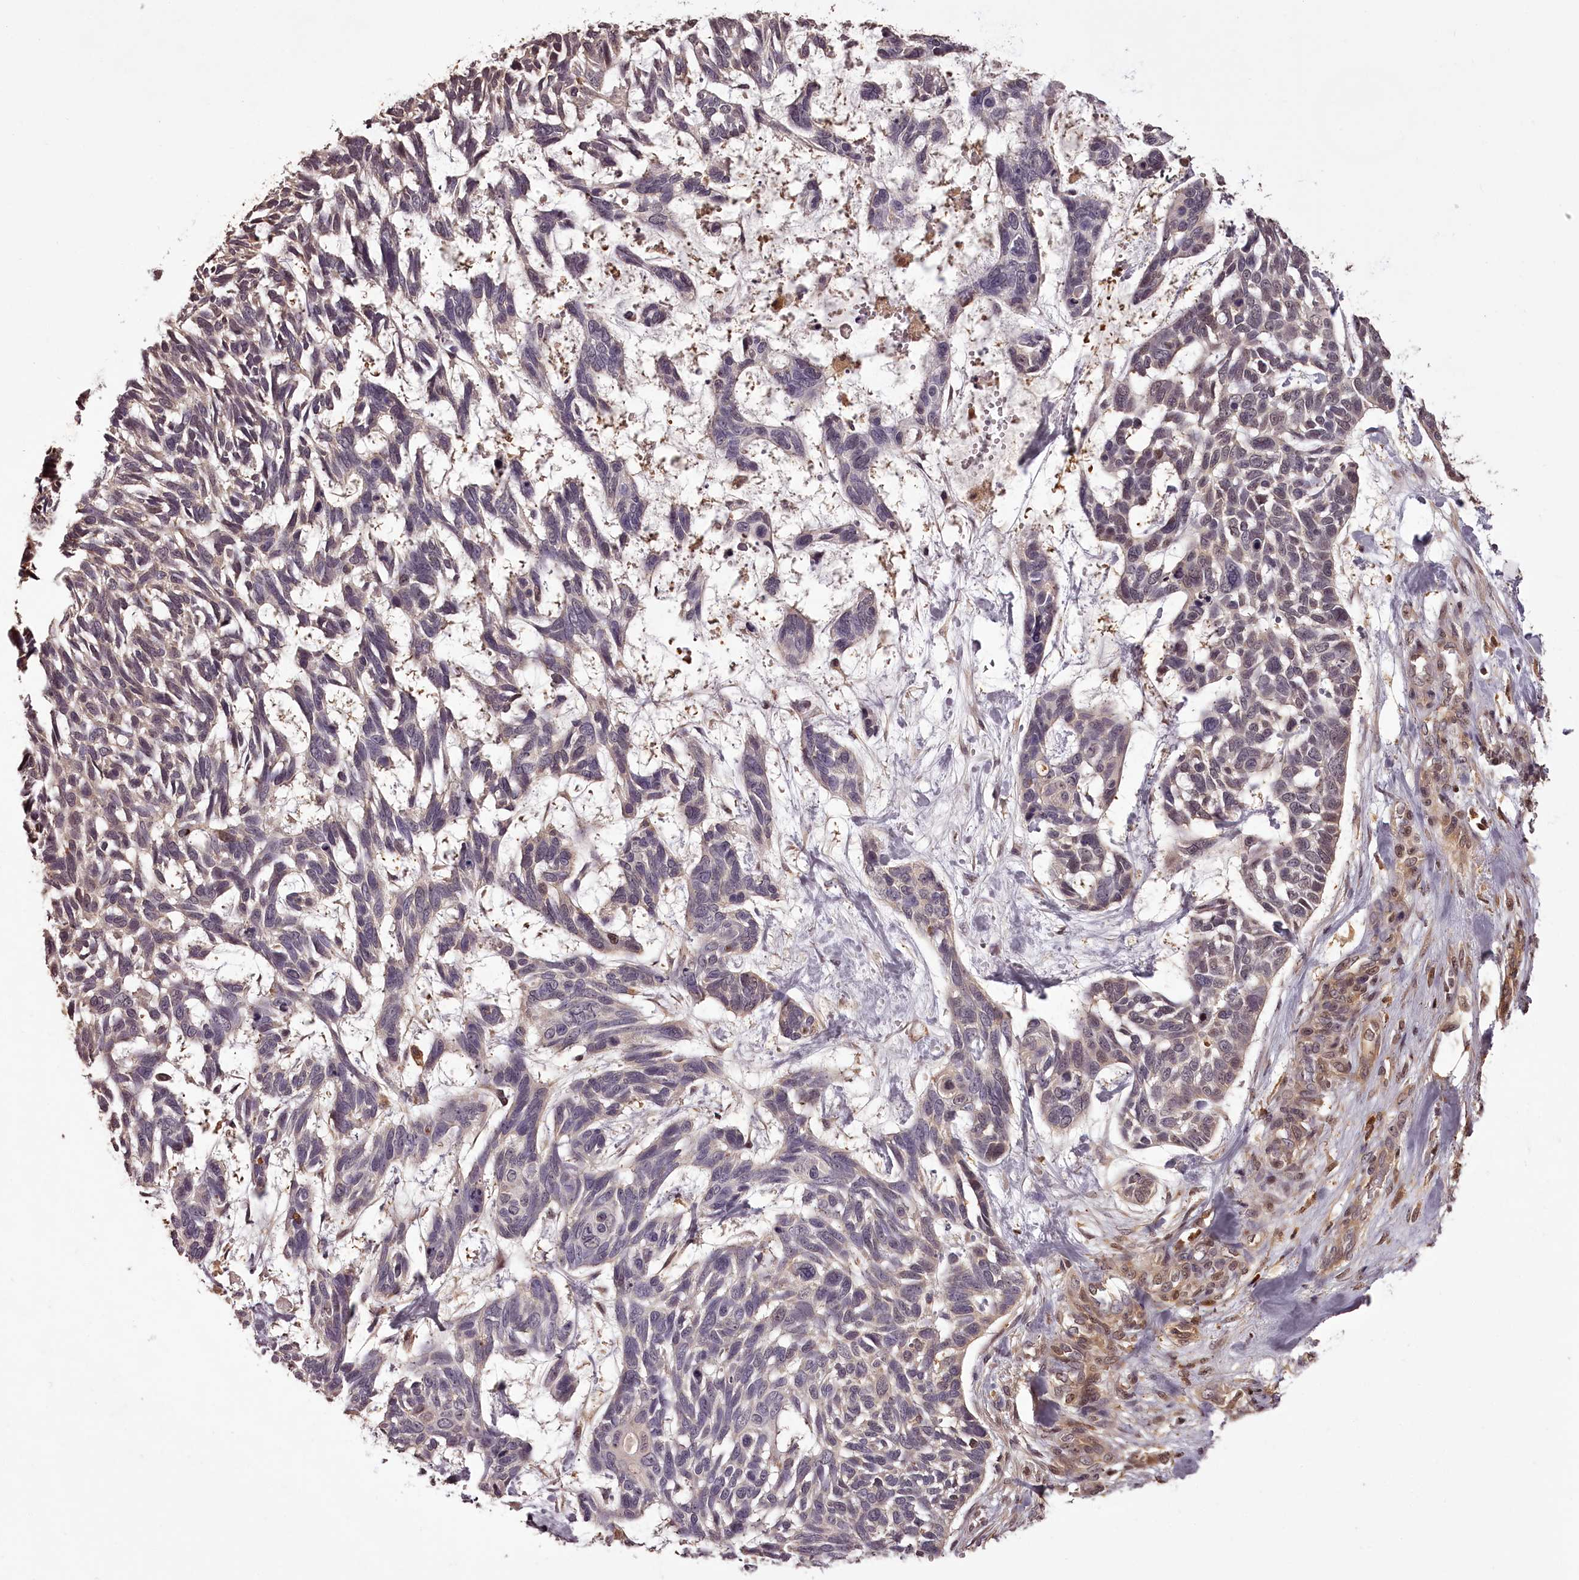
{"staining": {"intensity": "negative", "quantity": "none", "location": "none"}, "tissue": "skin cancer", "cell_type": "Tumor cells", "image_type": "cancer", "snomed": [{"axis": "morphology", "description": "Basal cell carcinoma"}, {"axis": "topography", "description": "Skin"}], "caption": "Tumor cells show no significant protein positivity in basal cell carcinoma (skin).", "gene": "NPRL2", "patient": {"sex": "male", "age": 88}}